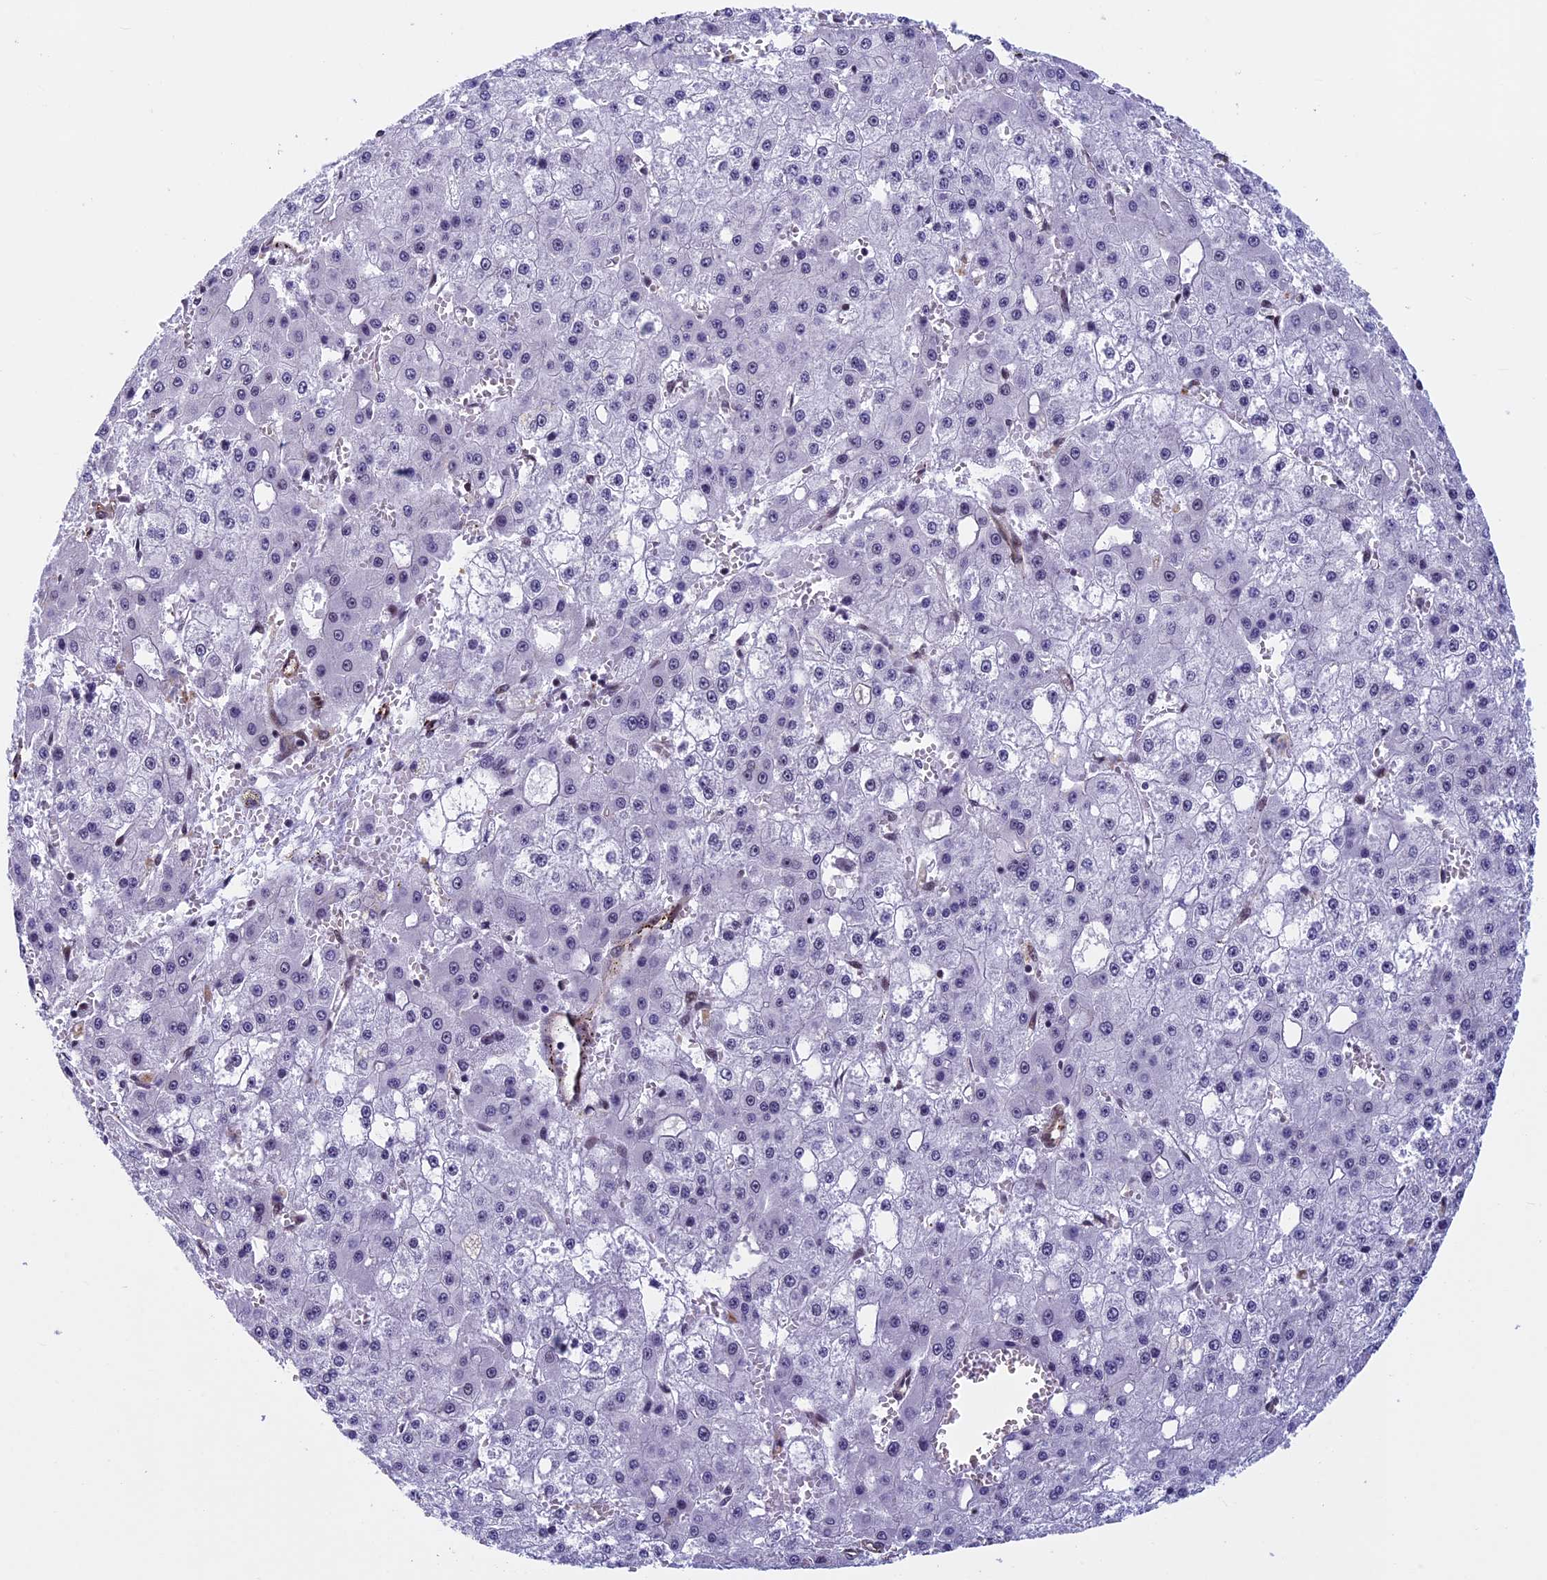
{"staining": {"intensity": "negative", "quantity": "none", "location": "none"}, "tissue": "liver cancer", "cell_type": "Tumor cells", "image_type": "cancer", "snomed": [{"axis": "morphology", "description": "Carcinoma, Hepatocellular, NOS"}, {"axis": "topography", "description": "Liver"}], "caption": "An image of human liver hepatocellular carcinoma is negative for staining in tumor cells.", "gene": "NIPBL", "patient": {"sex": "male", "age": 47}}